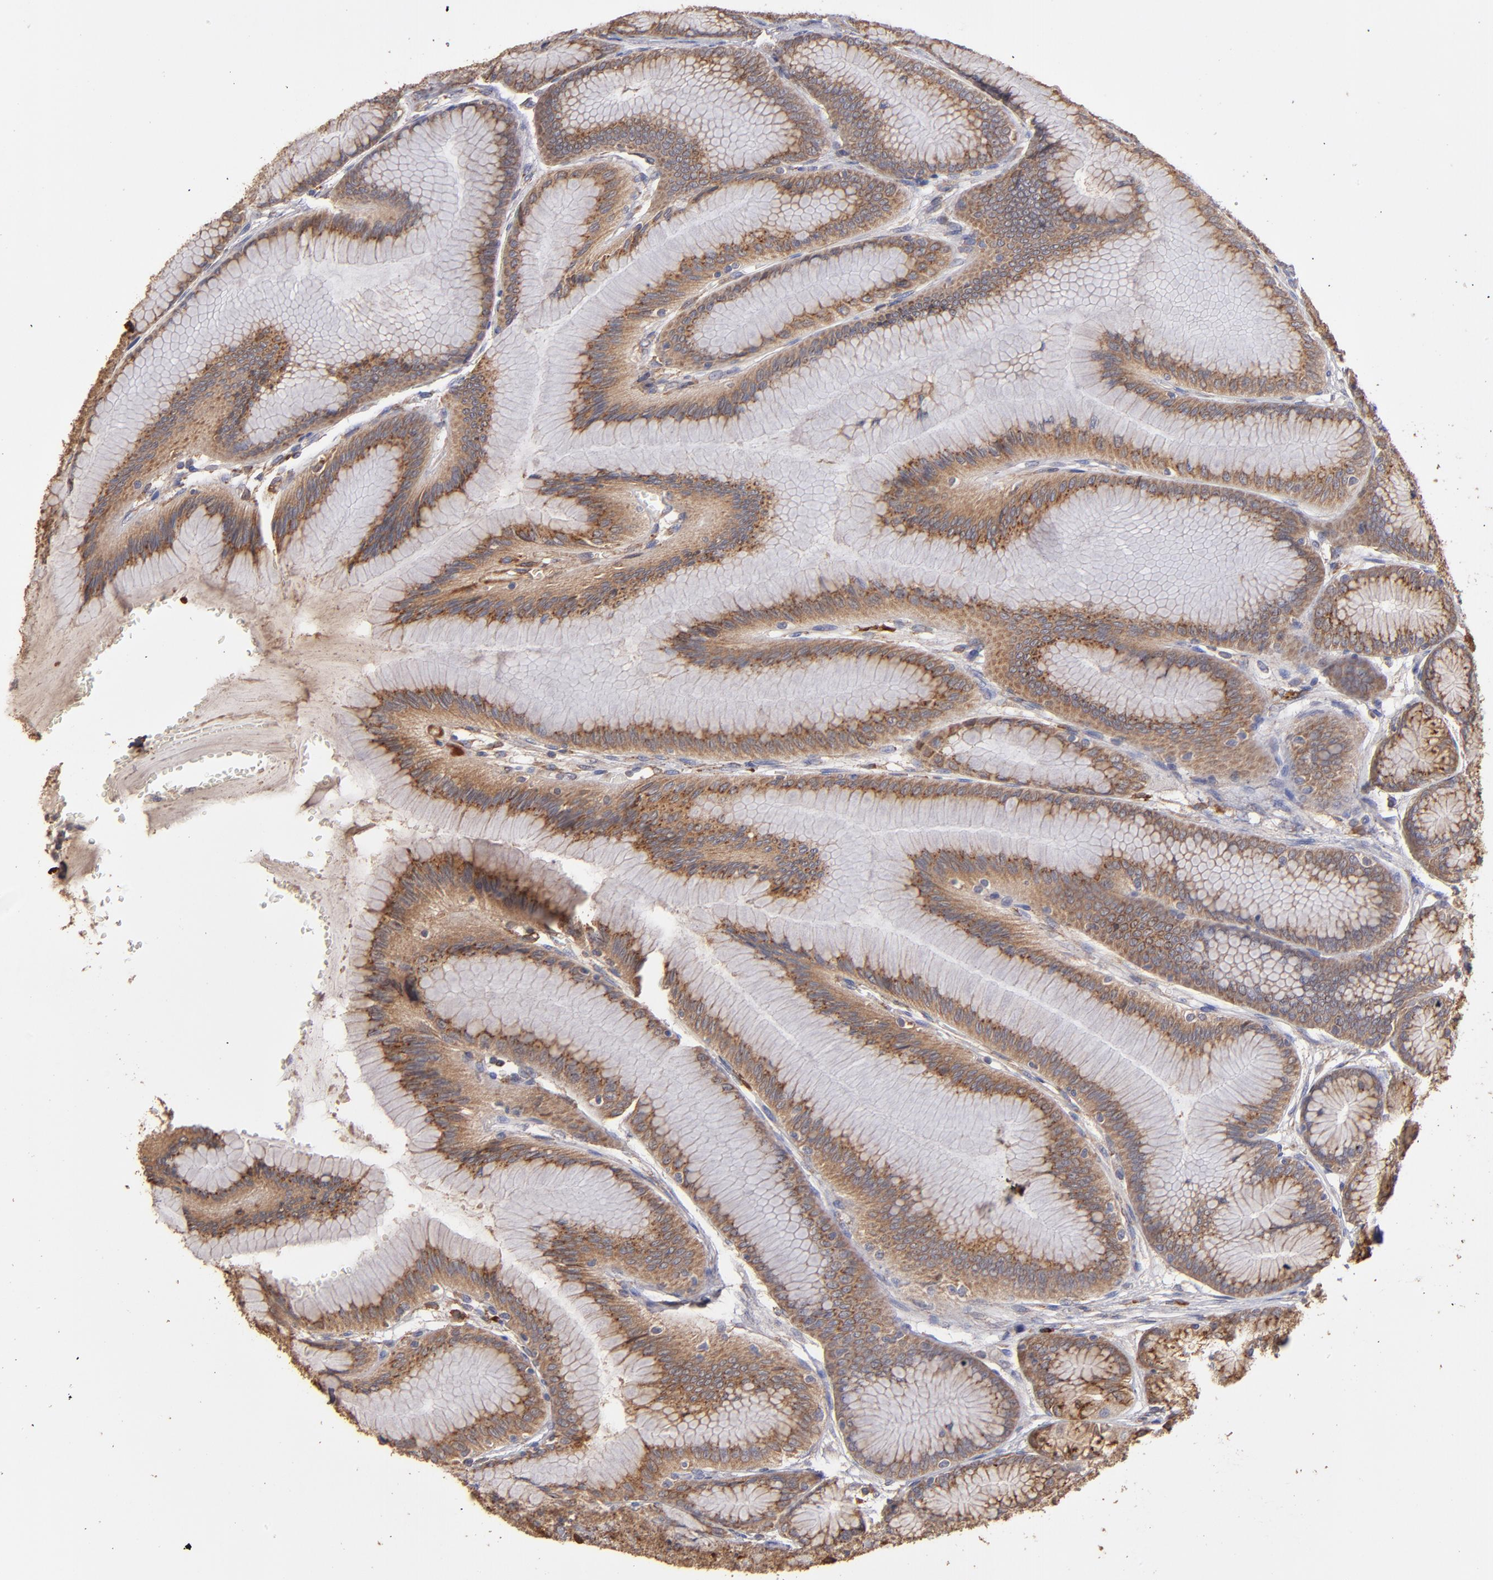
{"staining": {"intensity": "moderate", "quantity": ">75%", "location": "cytoplasmic/membranous"}, "tissue": "stomach", "cell_type": "Glandular cells", "image_type": "normal", "snomed": [{"axis": "morphology", "description": "Normal tissue, NOS"}, {"axis": "morphology", "description": "Adenocarcinoma, NOS"}, {"axis": "topography", "description": "Stomach"}, {"axis": "topography", "description": "Stomach, lower"}], "caption": "IHC histopathology image of unremarkable stomach: human stomach stained using immunohistochemistry (IHC) demonstrates medium levels of moderate protein expression localized specifically in the cytoplasmic/membranous of glandular cells, appearing as a cytoplasmic/membranous brown color.", "gene": "NFKBIE", "patient": {"sex": "female", "age": 65}}